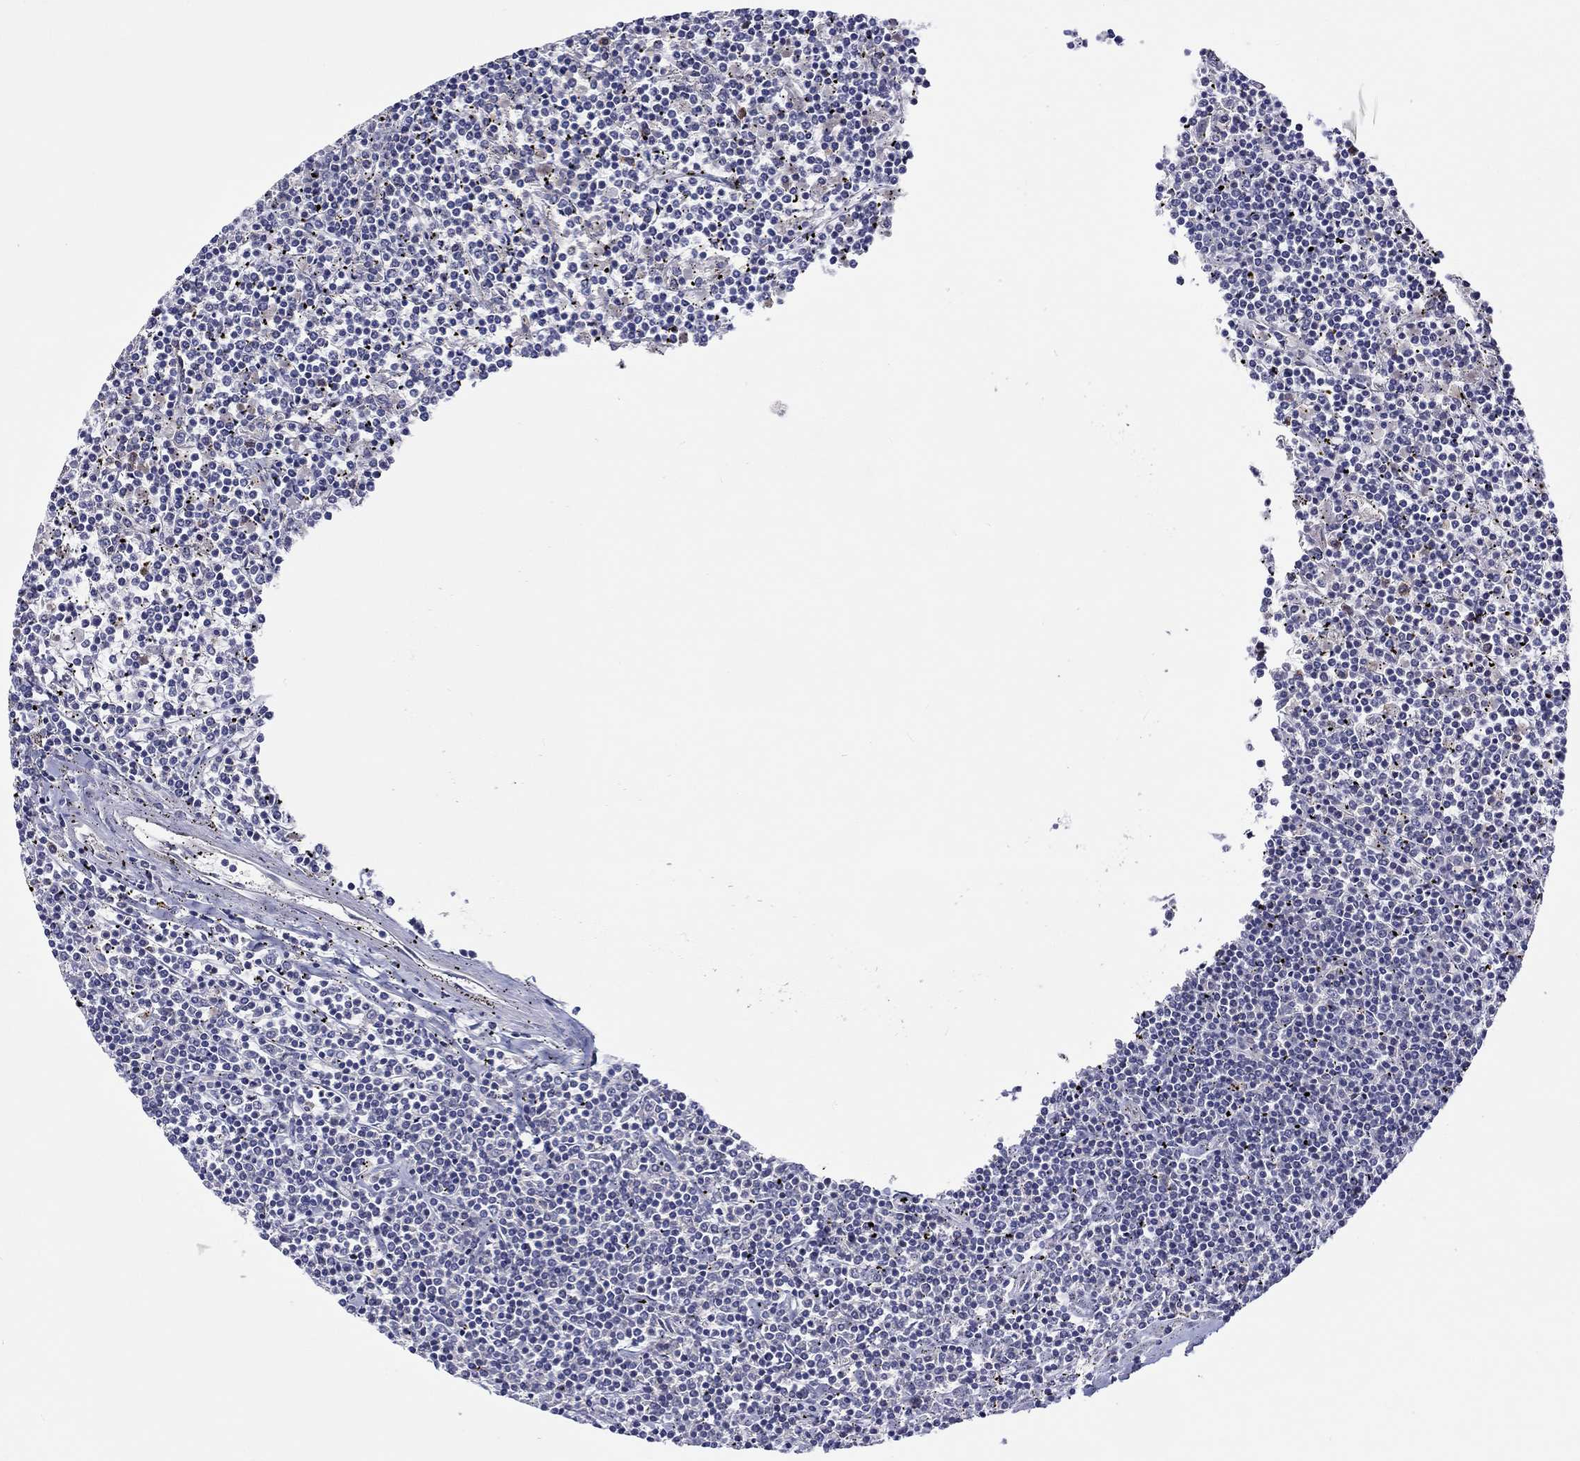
{"staining": {"intensity": "negative", "quantity": "none", "location": "none"}, "tissue": "lymphoma", "cell_type": "Tumor cells", "image_type": "cancer", "snomed": [{"axis": "morphology", "description": "Malignant lymphoma, non-Hodgkin's type, Low grade"}, {"axis": "topography", "description": "Spleen"}], "caption": "IHC image of human lymphoma stained for a protein (brown), which reveals no positivity in tumor cells.", "gene": "ABCG4", "patient": {"sex": "female", "age": 19}}